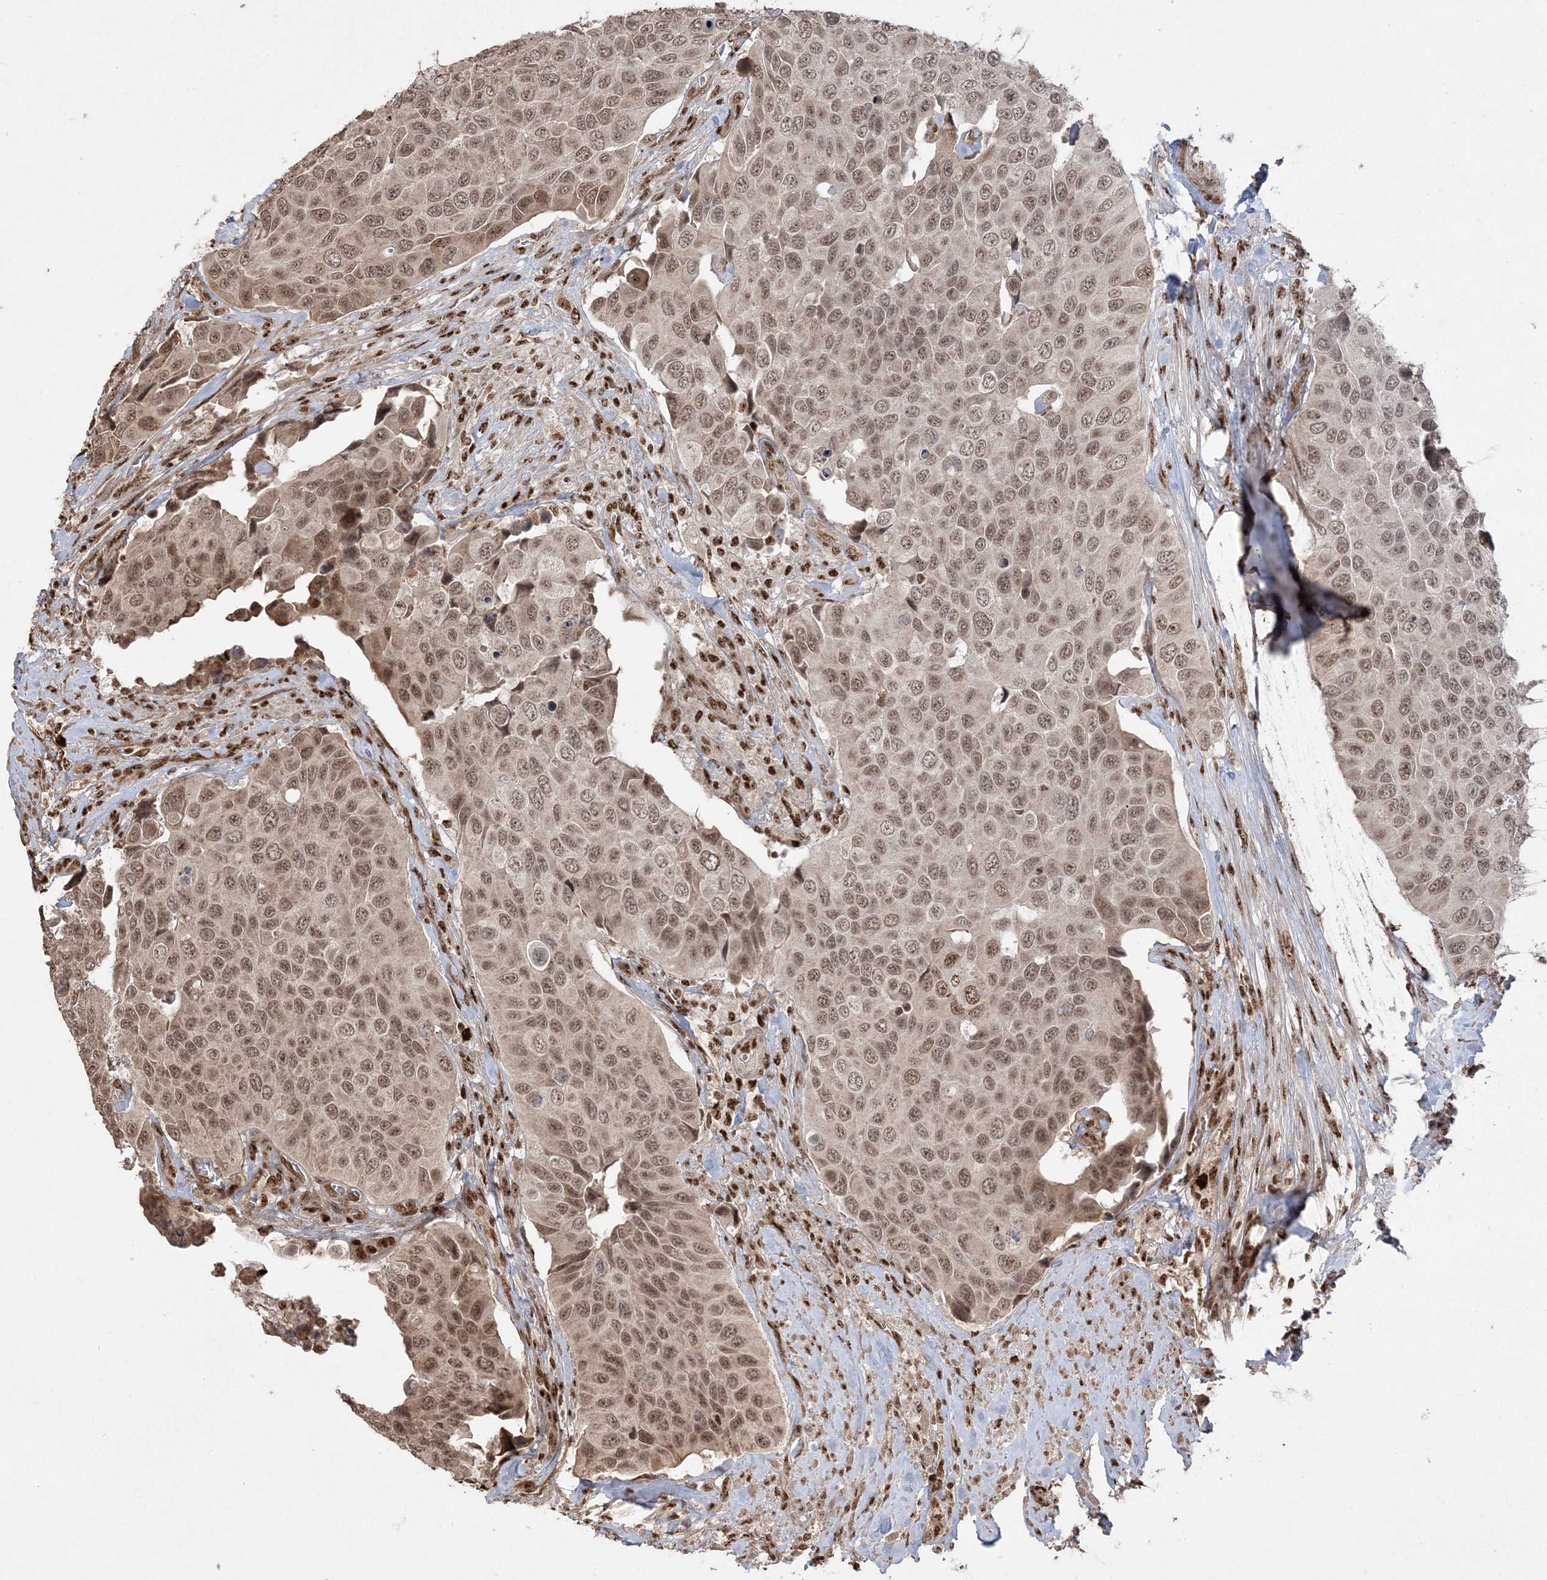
{"staining": {"intensity": "moderate", "quantity": ">75%", "location": "nuclear"}, "tissue": "urothelial cancer", "cell_type": "Tumor cells", "image_type": "cancer", "snomed": [{"axis": "morphology", "description": "Urothelial carcinoma, High grade"}, {"axis": "topography", "description": "Urinary bladder"}], "caption": "Urothelial cancer stained for a protein (brown) displays moderate nuclear positive positivity in approximately >75% of tumor cells.", "gene": "RBM17", "patient": {"sex": "male", "age": 74}}